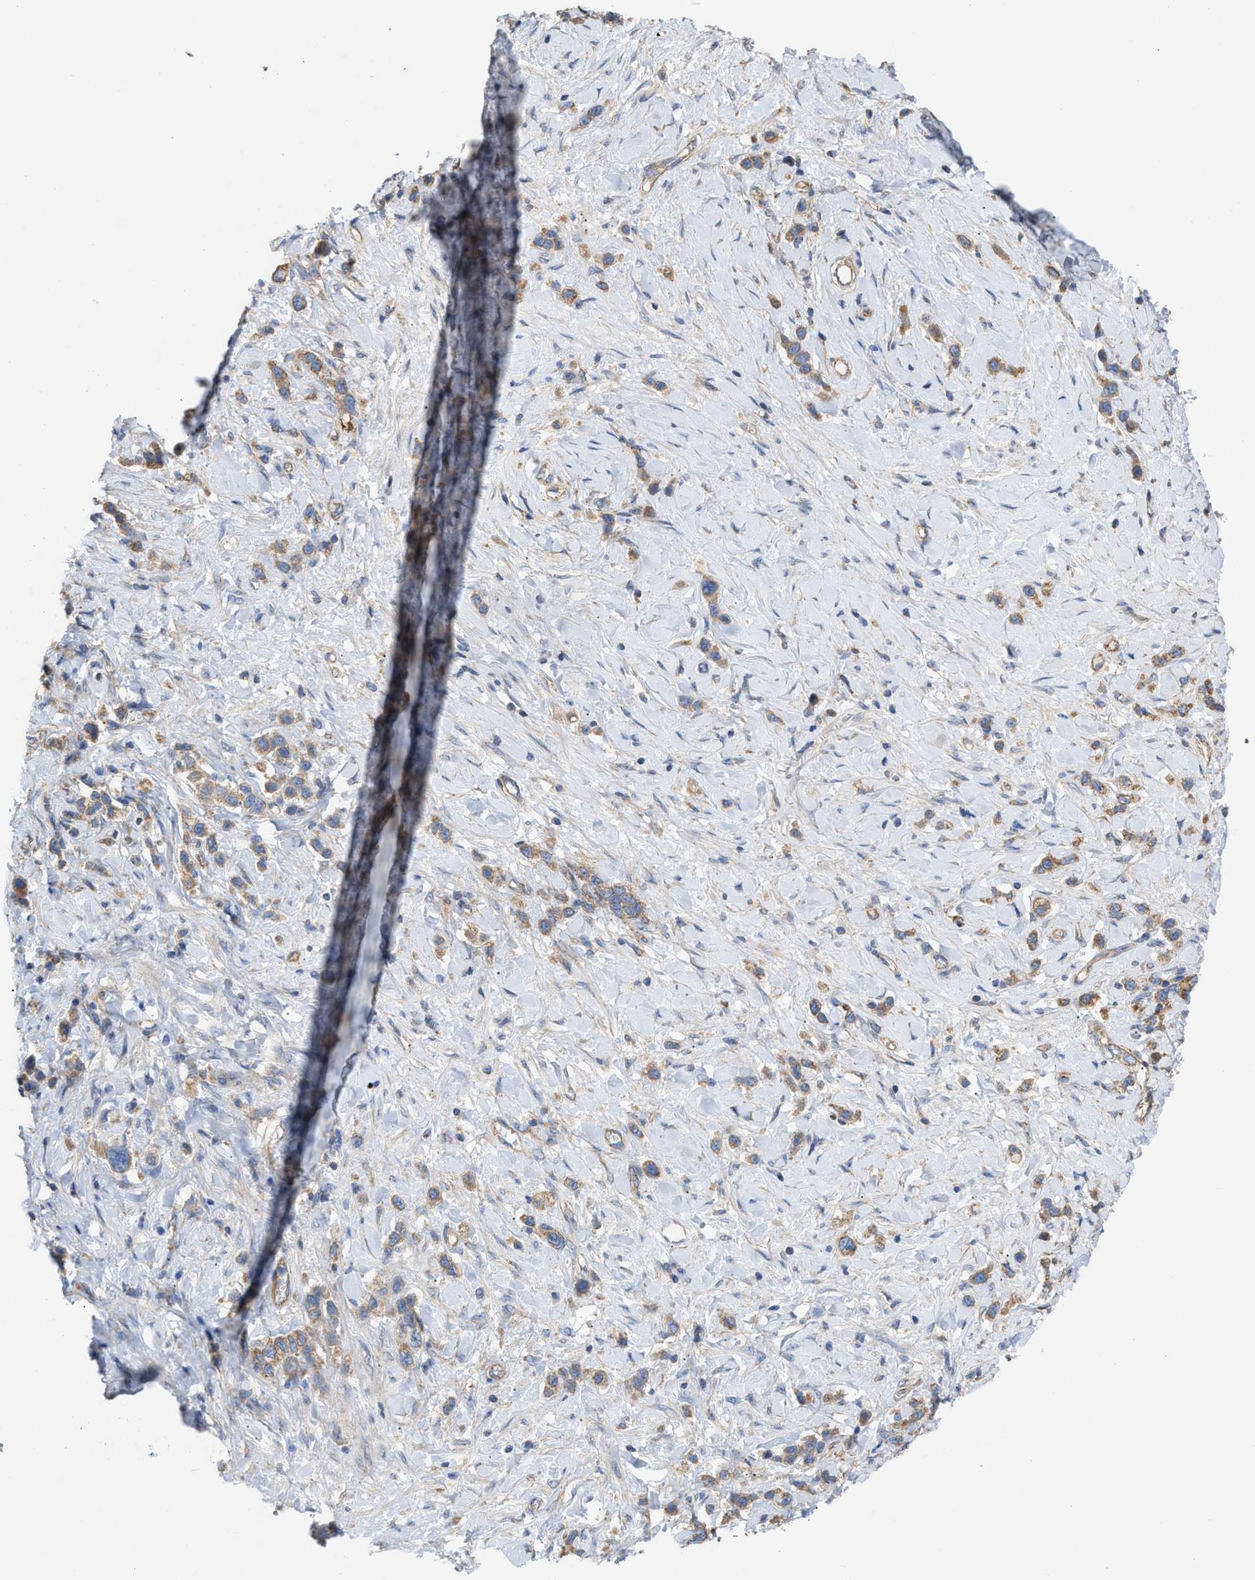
{"staining": {"intensity": "weak", "quantity": ">75%", "location": "cytoplasmic/membranous"}, "tissue": "stomach cancer", "cell_type": "Tumor cells", "image_type": "cancer", "snomed": [{"axis": "morphology", "description": "Adenocarcinoma, NOS"}, {"axis": "topography", "description": "Stomach"}], "caption": "Immunohistochemical staining of human stomach cancer displays low levels of weak cytoplasmic/membranous positivity in approximately >75% of tumor cells.", "gene": "OXSM", "patient": {"sex": "female", "age": 65}}